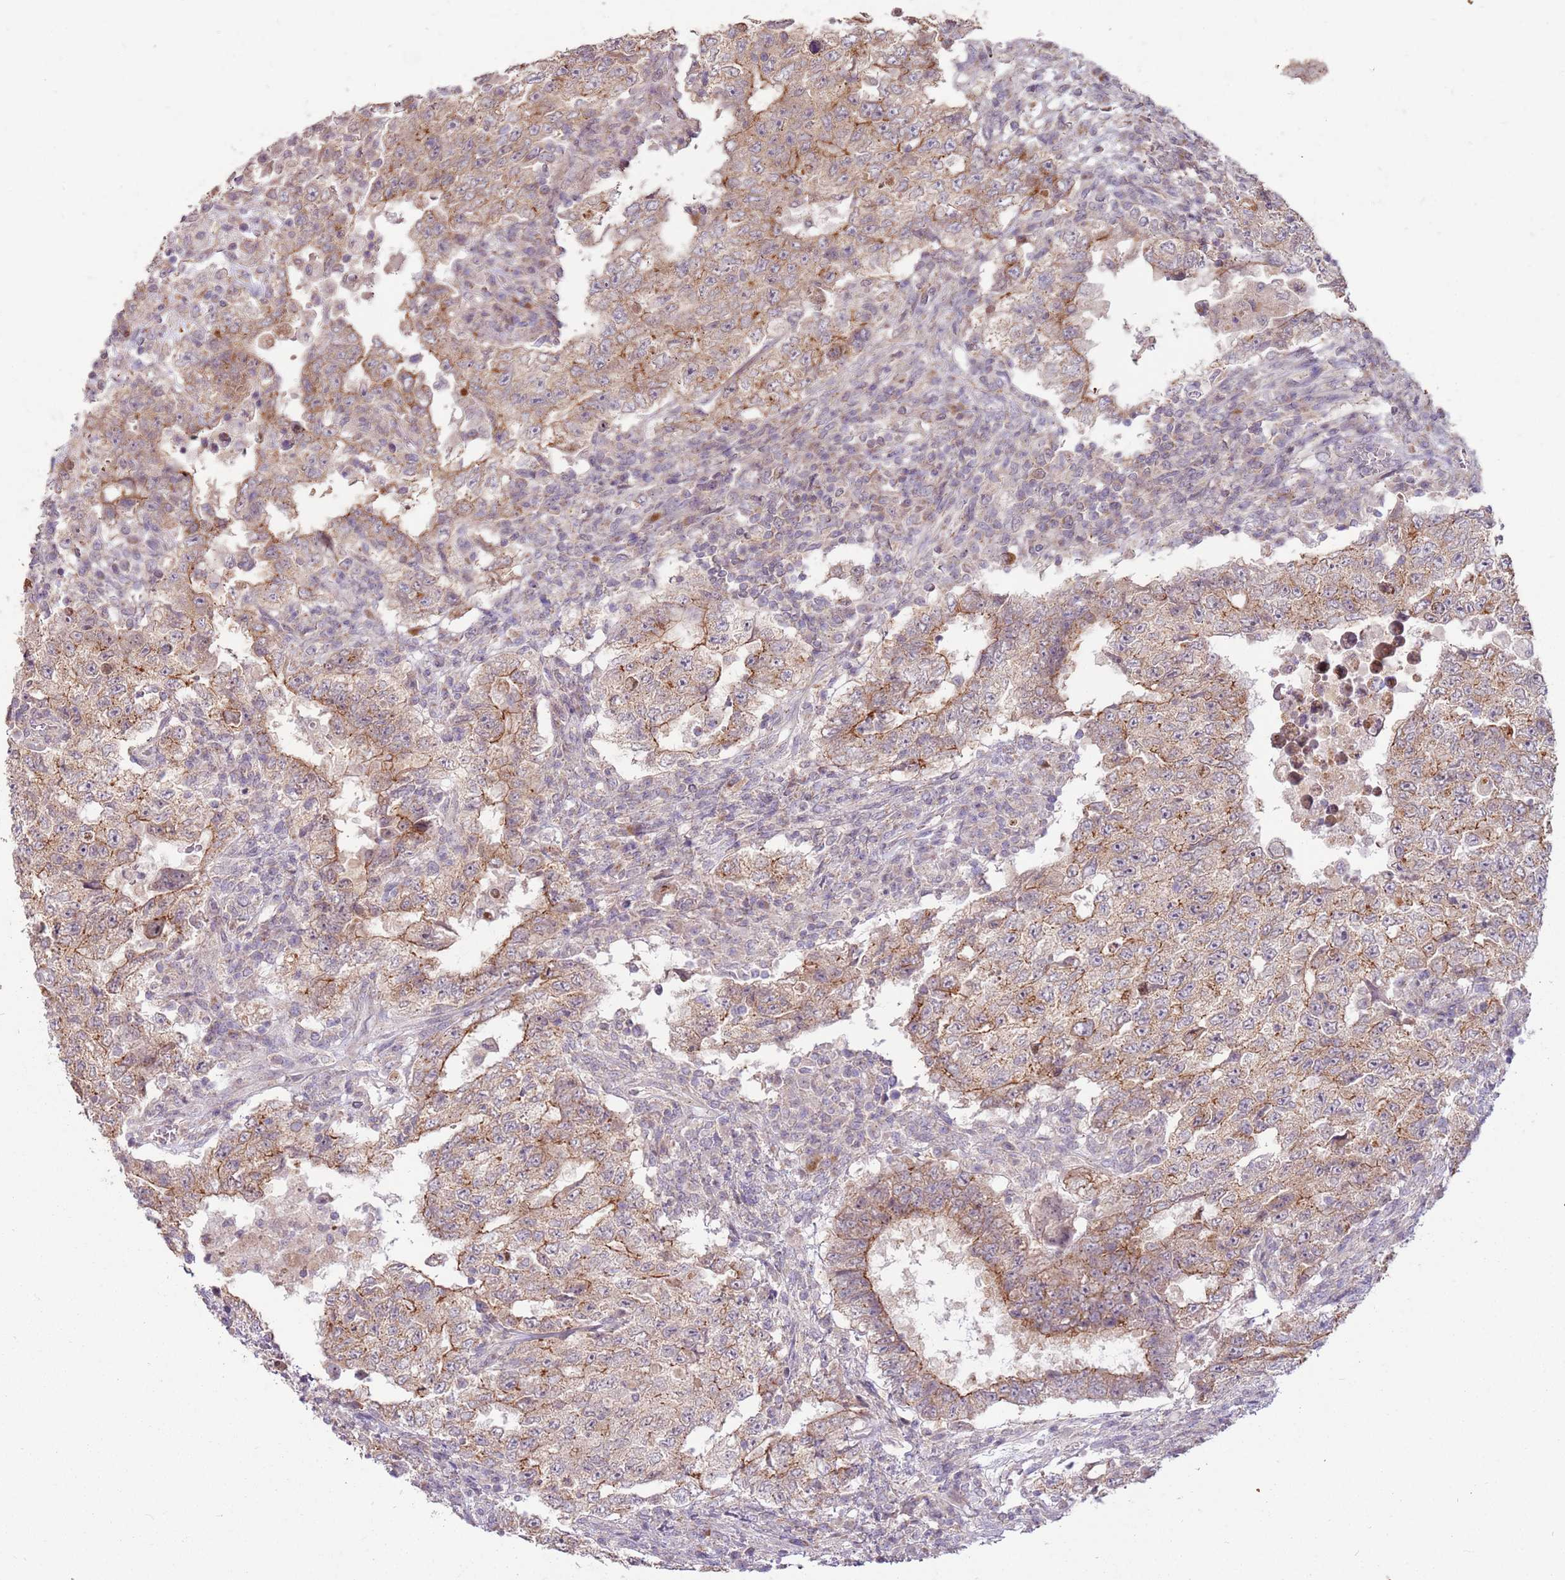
{"staining": {"intensity": "moderate", "quantity": "25%-75%", "location": "cytoplasmic/membranous"}, "tissue": "testis cancer", "cell_type": "Tumor cells", "image_type": "cancer", "snomed": [{"axis": "morphology", "description": "Carcinoma, Embryonal, NOS"}, {"axis": "topography", "description": "Testis"}], "caption": "Testis embryonal carcinoma tissue shows moderate cytoplasmic/membranous staining in about 25%-75% of tumor cells", "gene": "SPATA31D1", "patient": {"sex": "male", "age": 26}}